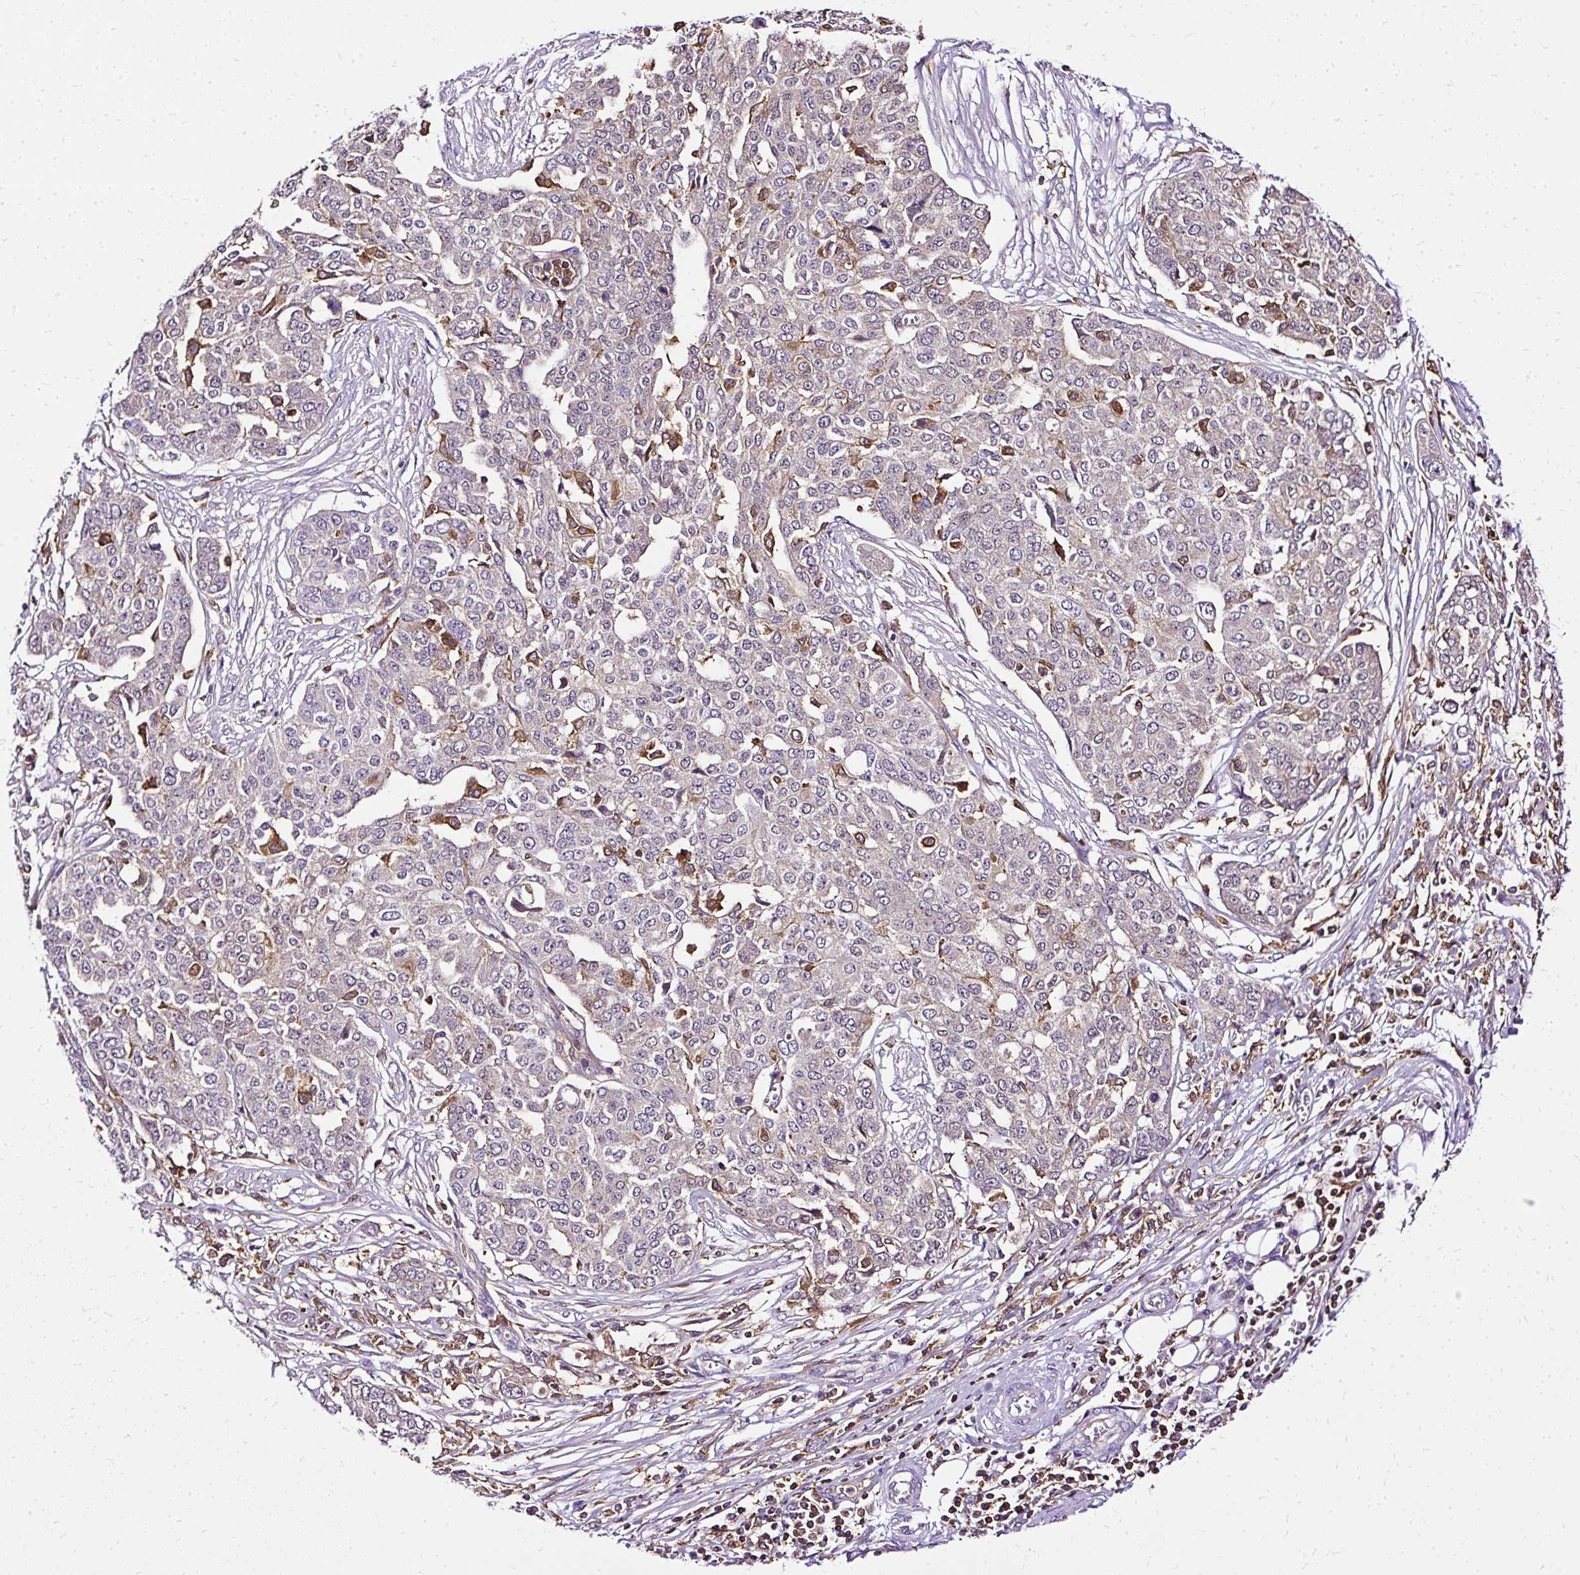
{"staining": {"intensity": "negative", "quantity": "none", "location": "none"}, "tissue": "ovarian cancer", "cell_type": "Tumor cells", "image_type": "cancer", "snomed": [{"axis": "morphology", "description": "Cystadenocarcinoma, serous, NOS"}, {"axis": "topography", "description": "Soft tissue"}, {"axis": "topography", "description": "Ovary"}], "caption": "High power microscopy micrograph of an immunohistochemistry image of ovarian serous cystadenocarcinoma, revealing no significant expression in tumor cells. Nuclei are stained in blue.", "gene": "TWF2", "patient": {"sex": "female", "age": 57}}